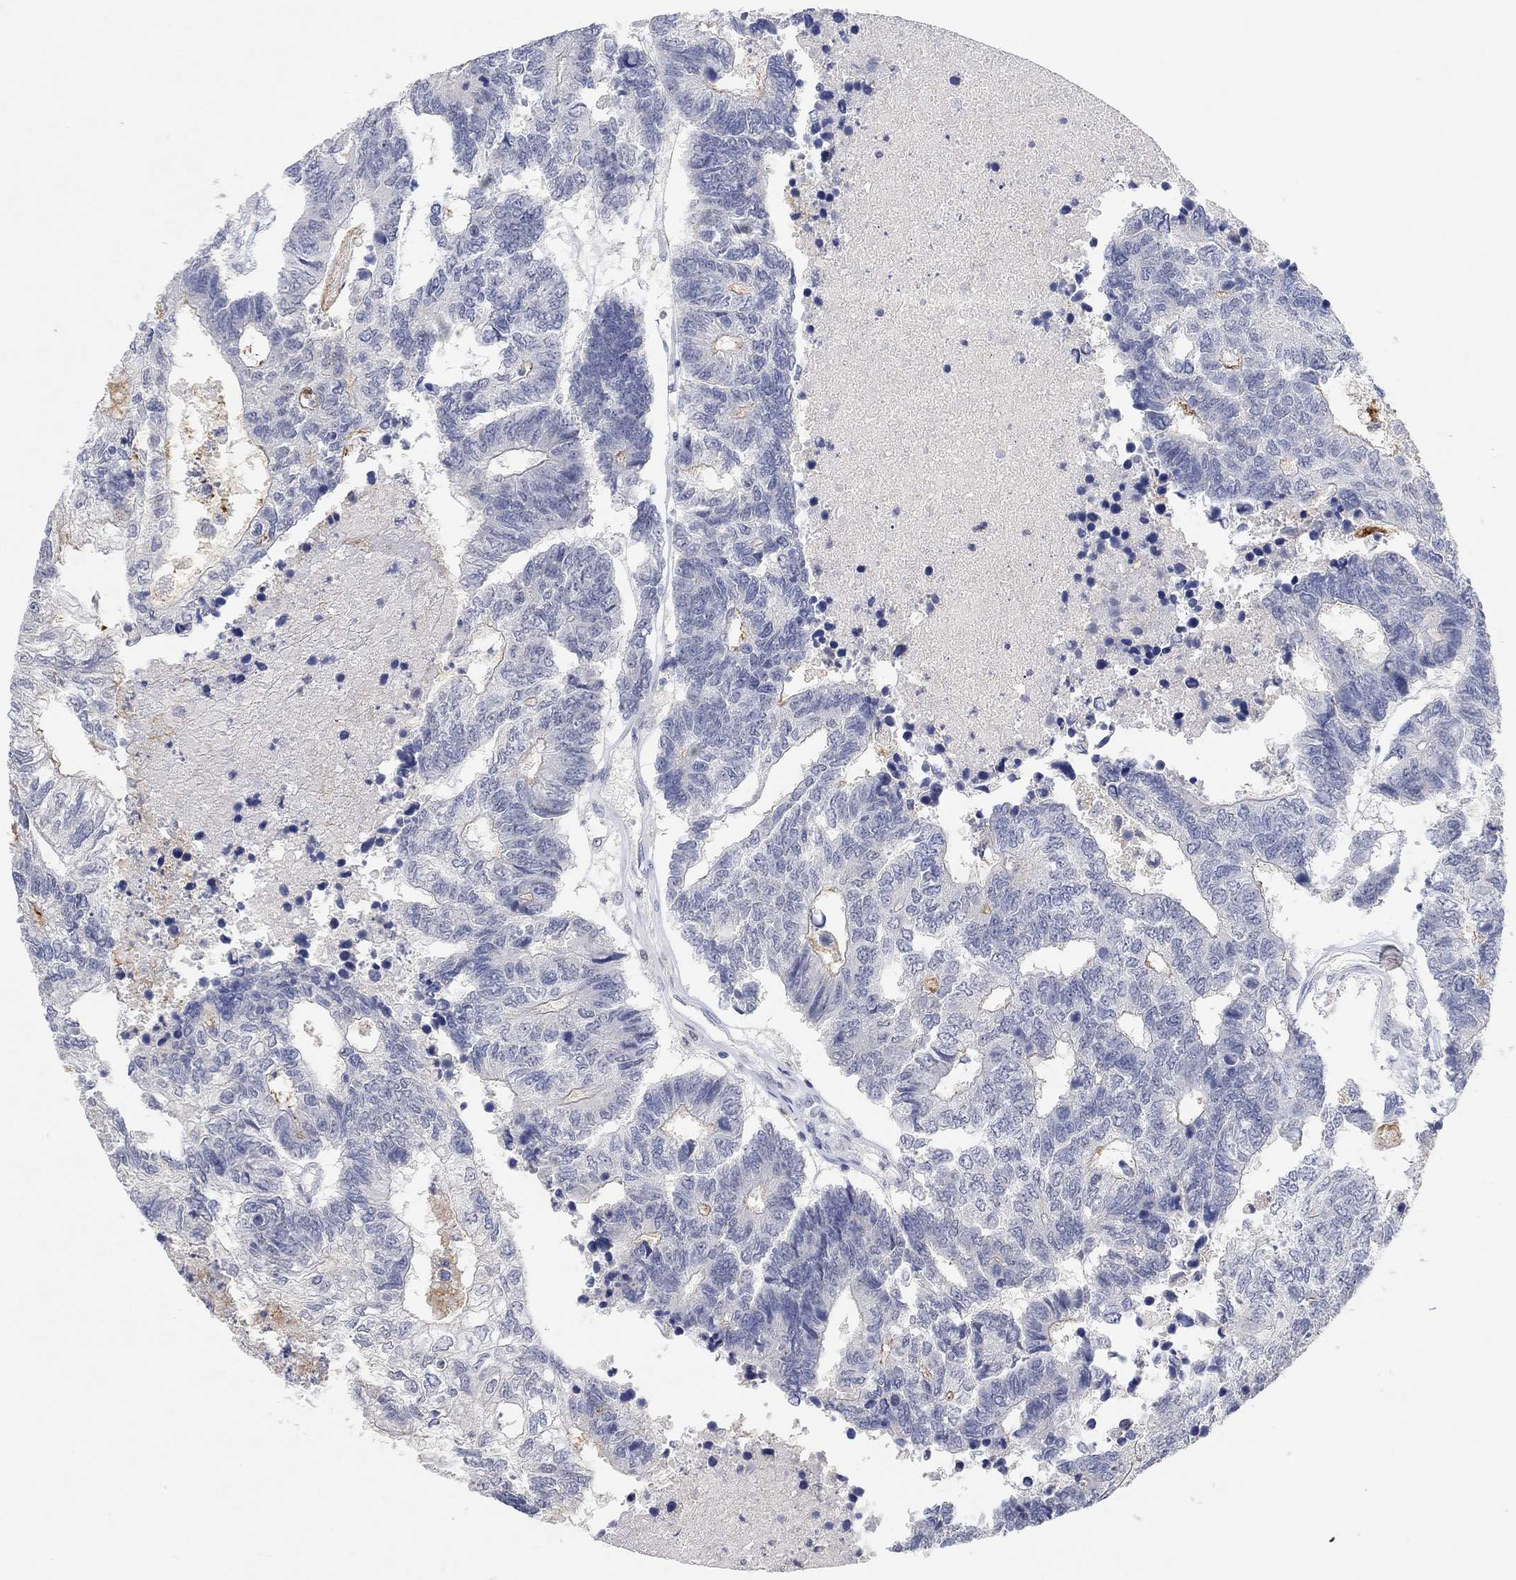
{"staining": {"intensity": "negative", "quantity": "none", "location": "none"}, "tissue": "colorectal cancer", "cell_type": "Tumor cells", "image_type": "cancer", "snomed": [{"axis": "morphology", "description": "Adenocarcinoma, NOS"}, {"axis": "topography", "description": "Colon"}], "caption": "Immunohistochemistry histopathology image of human colorectal adenocarcinoma stained for a protein (brown), which shows no expression in tumor cells.", "gene": "VAT1L", "patient": {"sex": "female", "age": 48}}